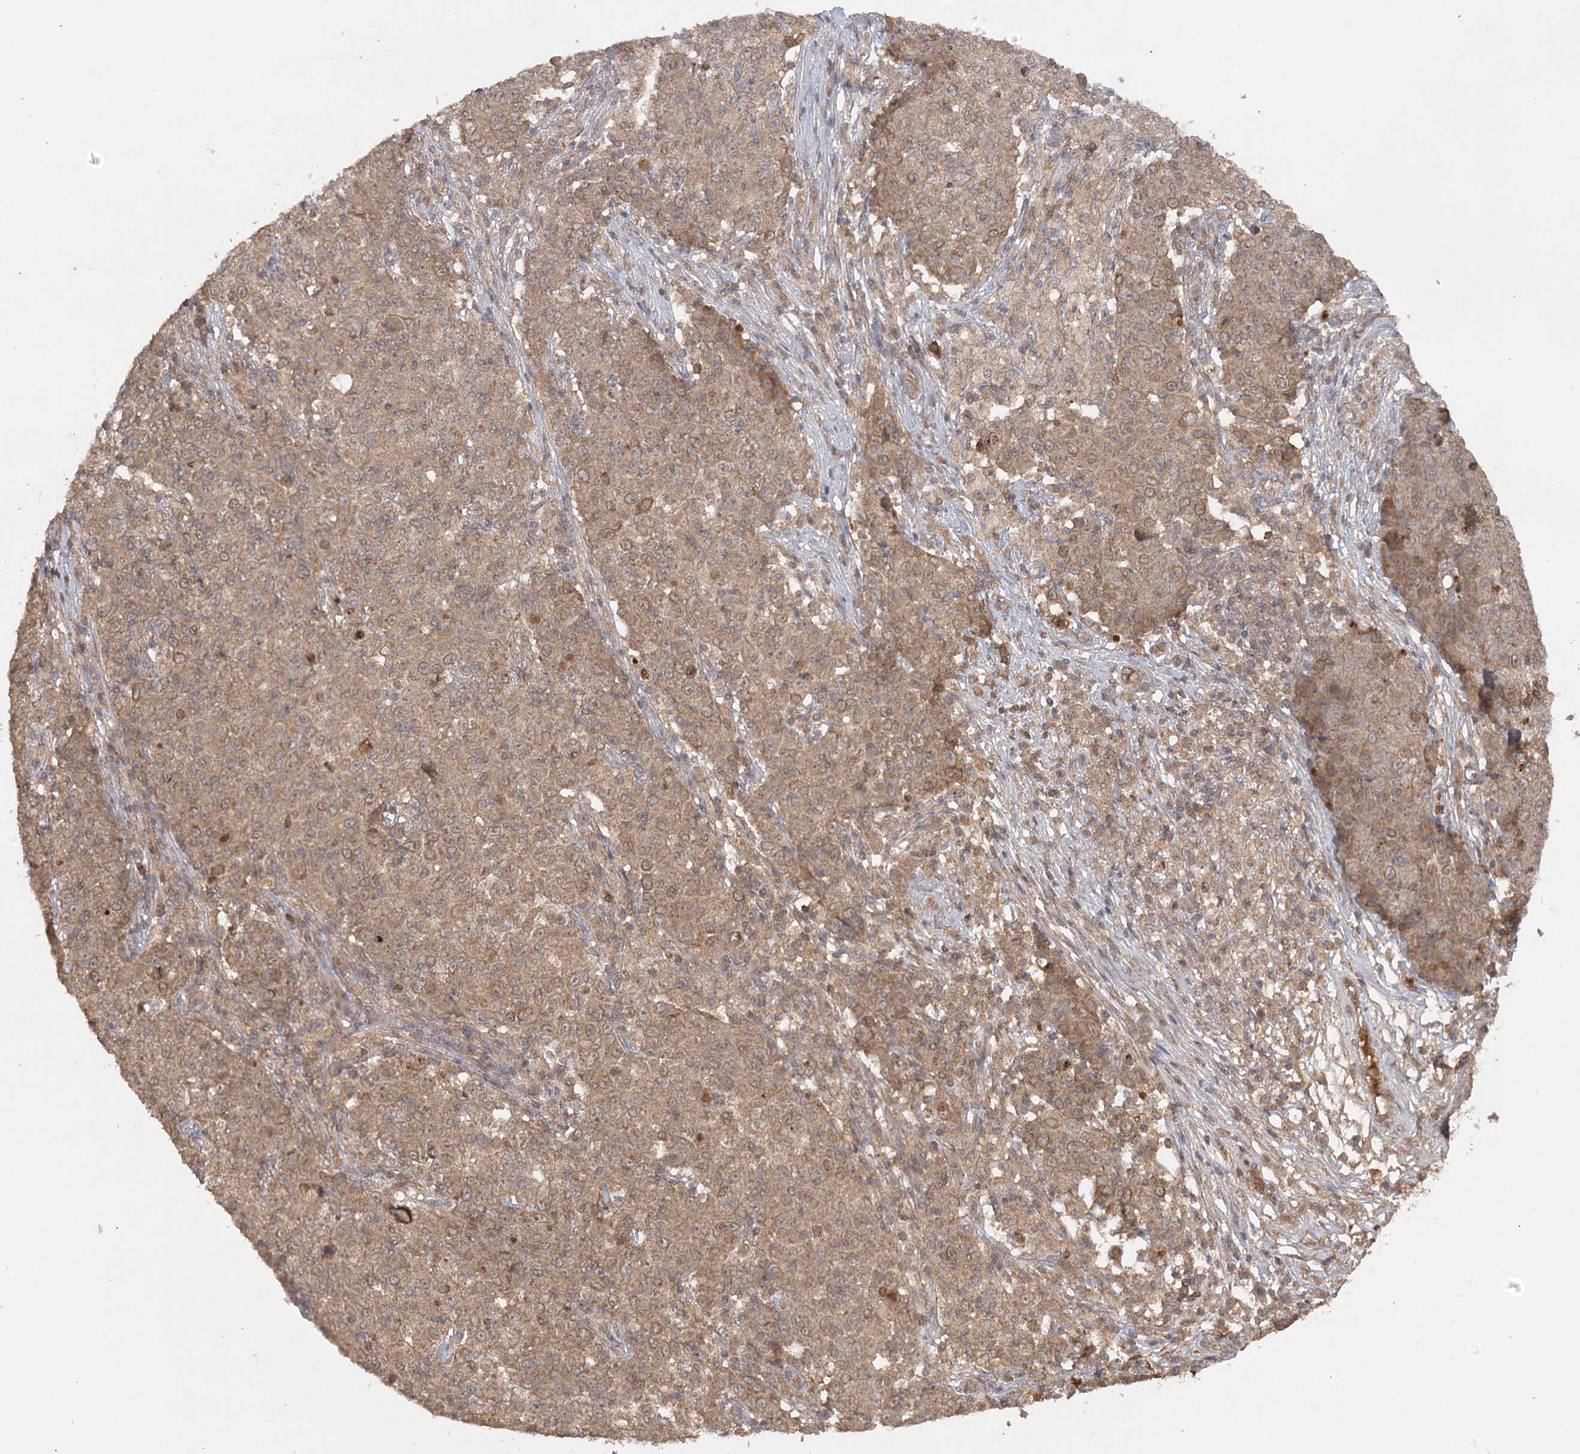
{"staining": {"intensity": "moderate", "quantity": ">75%", "location": "cytoplasmic/membranous"}, "tissue": "ovarian cancer", "cell_type": "Tumor cells", "image_type": "cancer", "snomed": [{"axis": "morphology", "description": "Carcinoma, endometroid"}, {"axis": "topography", "description": "Ovary"}], "caption": "DAB (3,3'-diaminobenzidine) immunohistochemical staining of human endometroid carcinoma (ovarian) demonstrates moderate cytoplasmic/membranous protein expression in approximately >75% of tumor cells. The protein is shown in brown color, while the nuclei are stained blue.", "gene": "ARL13A", "patient": {"sex": "female", "age": 42}}